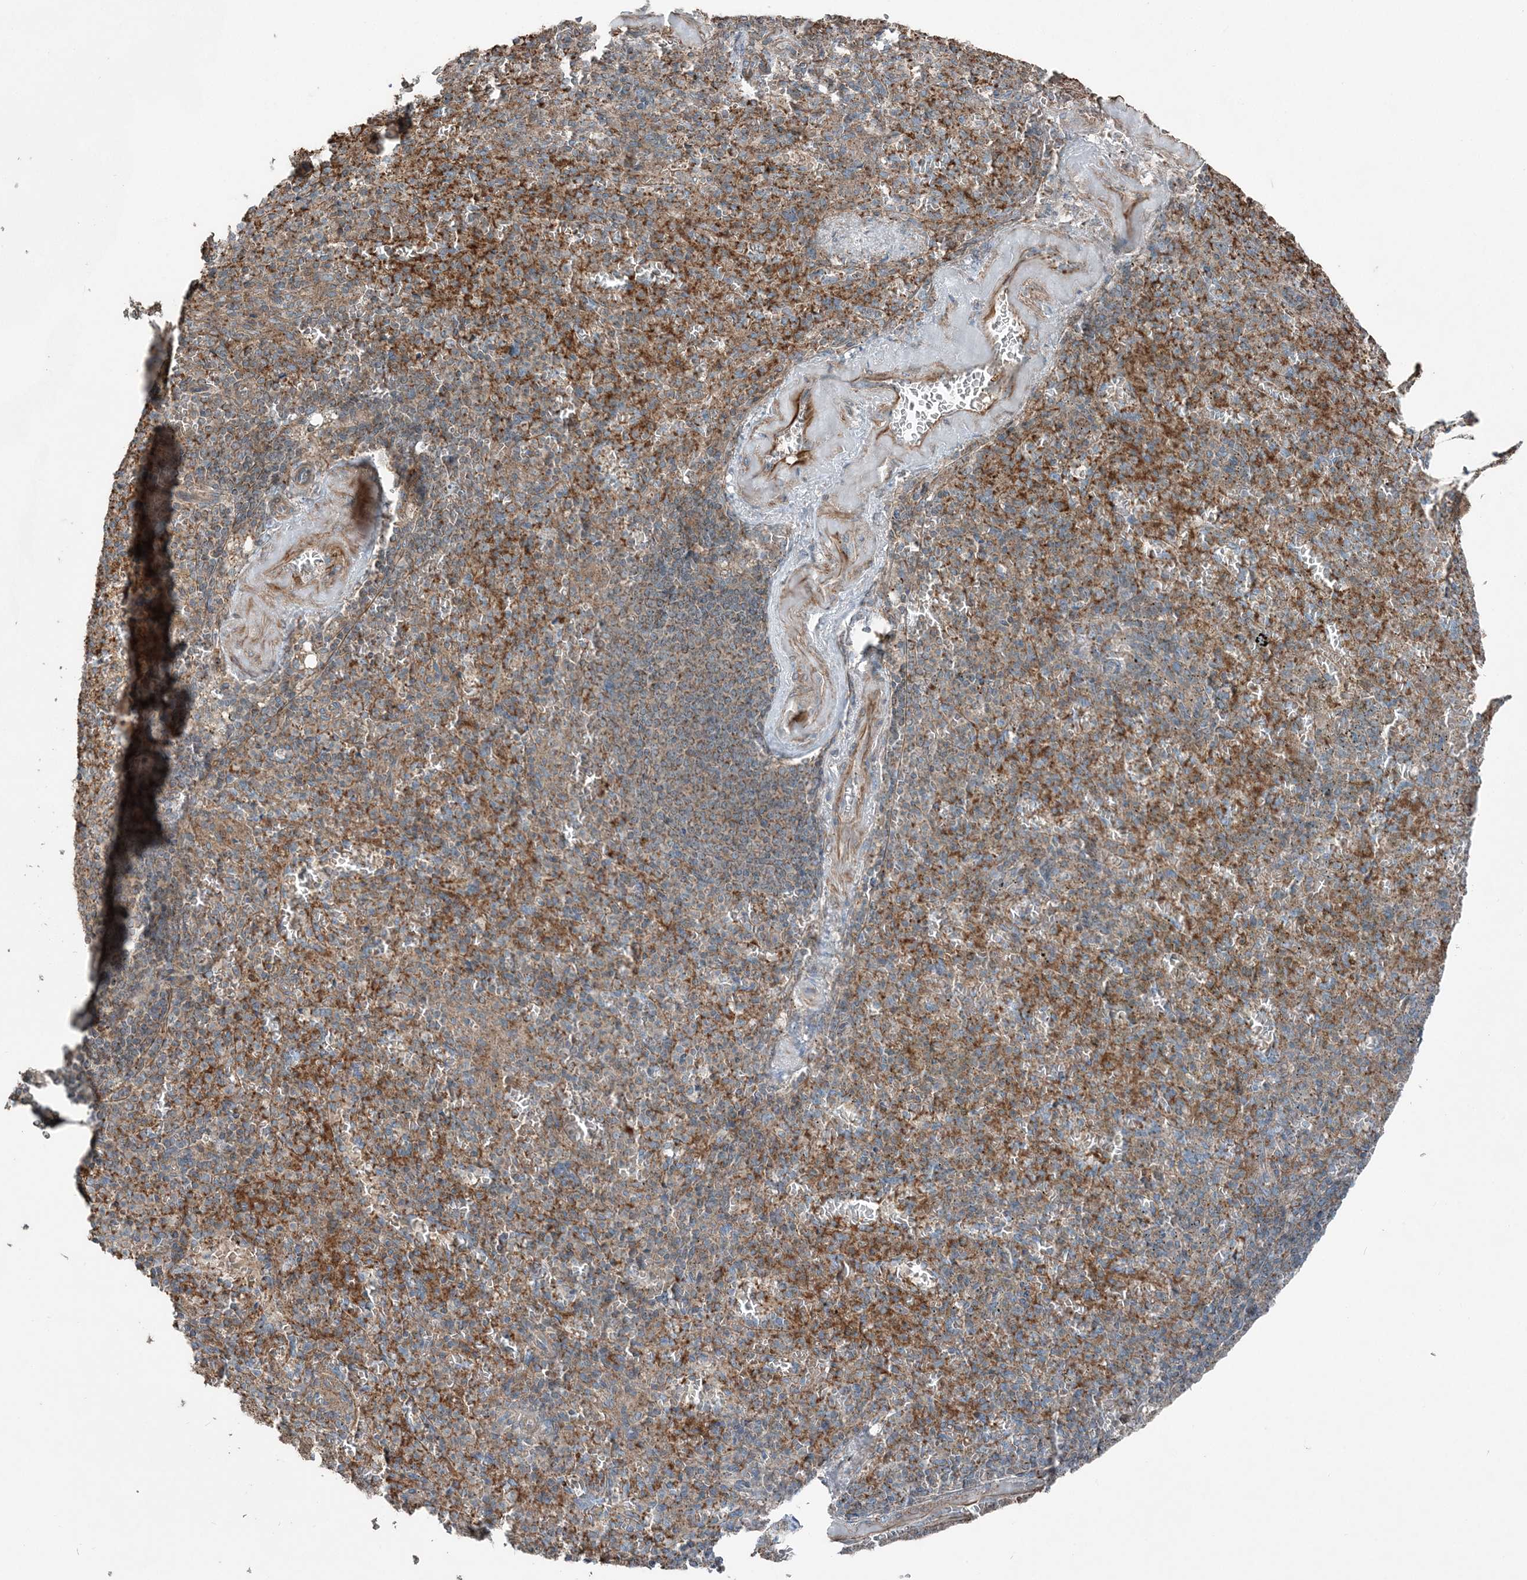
{"staining": {"intensity": "moderate", "quantity": "25%-75%", "location": "cytoplasmic/membranous"}, "tissue": "spleen", "cell_type": "Cells in red pulp", "image_type": "normal", "snomed": [{"axis": "morphology", "description": "Normal tissue, NOS"}, {"axis": "topography", "description": "Spleen"}], "caption": "A brown stain labels moderate cytoplasmic/membranous staining of a protein in cells in red pulp of unremarkable spleen. Immunohistochemistry stains the protein in brown and the nuclei are stained blue.", "gene": "KY", "patient": {"sex": "female", "age": 74}}